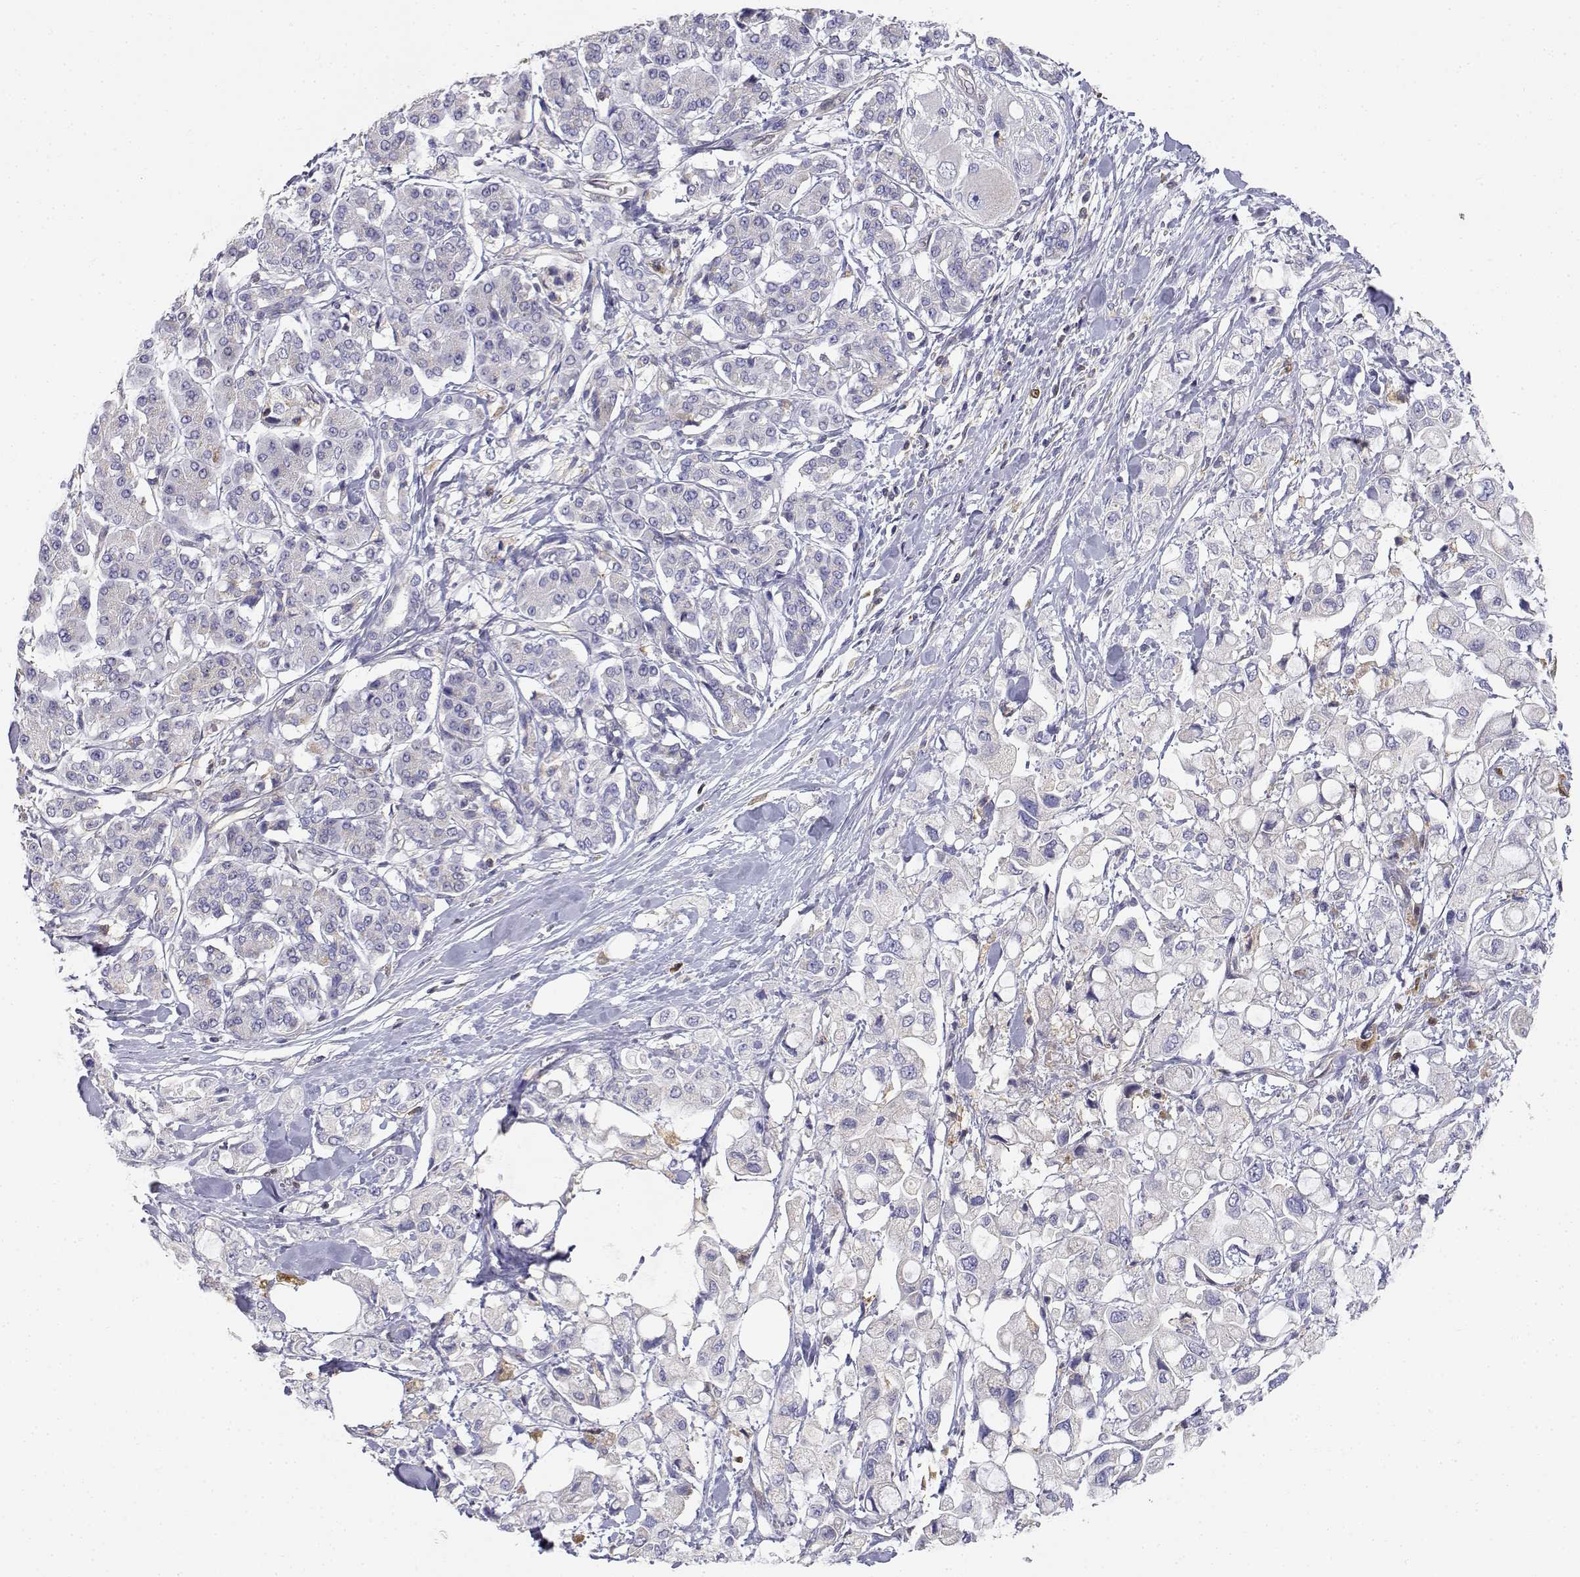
{"staining": {"intensity": "negative", "quantity": "none", "location": "none"}, "tissue": "pancreatic cancer", "cell_type": "Tumor cells", "image_type": "cancer", "snomed": [{"axis": "morphology", "description": "Adenocarcinoma, NOS"}, {"axis": "topography", "description": "Pancreas"}], "caption": "Pancreatic cancer (adenocarcinoma) was stained to show a protein in brown. There is no significant staining in tumor cells.", "gene": "ADA", "patient": {"sex": "female", "age": 56}}